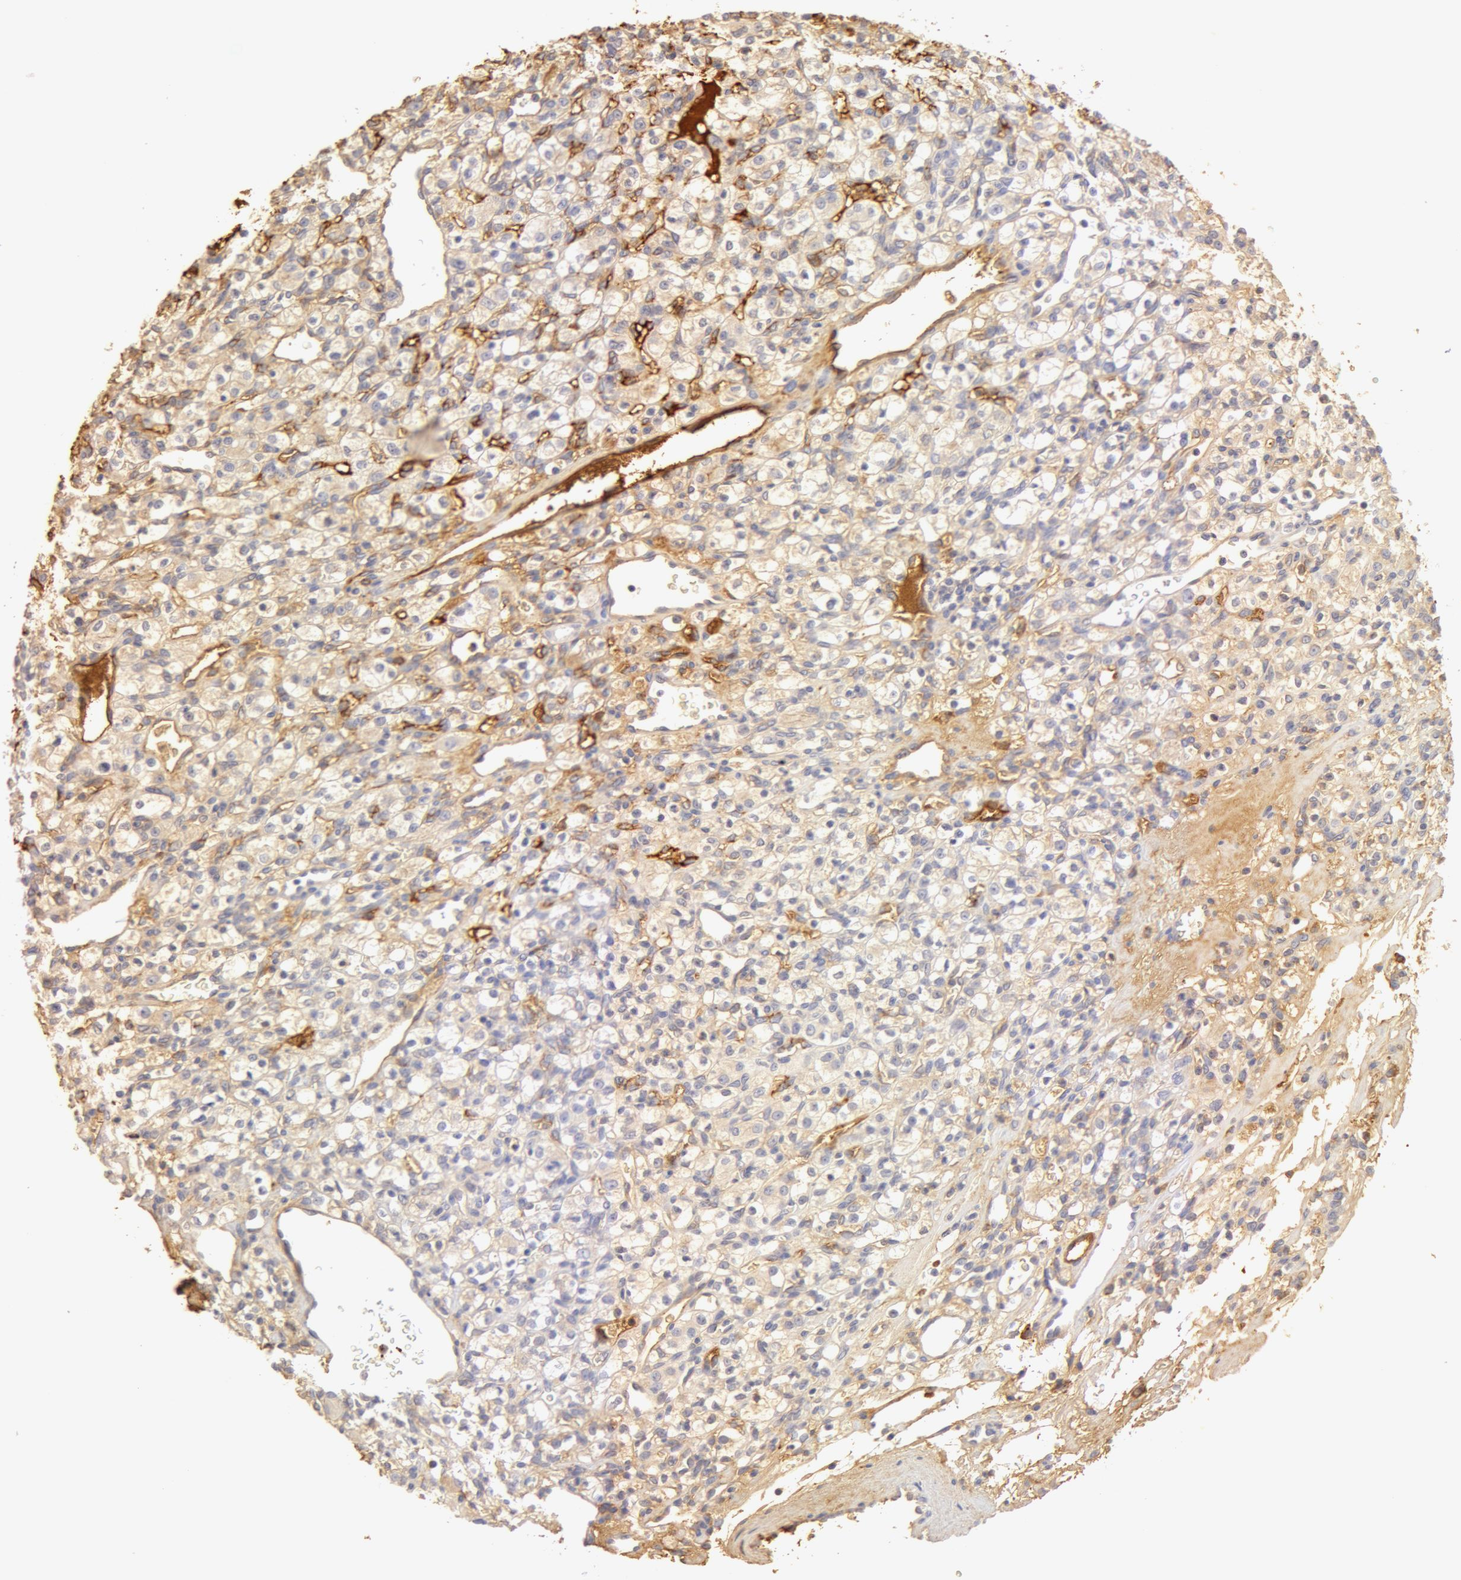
{"staining": {"intensity": "weak", "quantity": ">75%", "location": "cytoplasmic/membranous"}, "tissue": "renal cancer", "cell_type": "Tumor cells", "image_type": "cancer", "snomed": [{"axis": "morphology", "description": "Adenocarcinoma, NOS"}, {"axis": "topography", "description": "Kidney"}], "caption": "A brown stain shows weak cytoplasmic/membranous staining of a protein in human adenocarcinoma (renal) tumor cells.", "gene": "TF", "patient": {"sex": "female", "age": 62}}